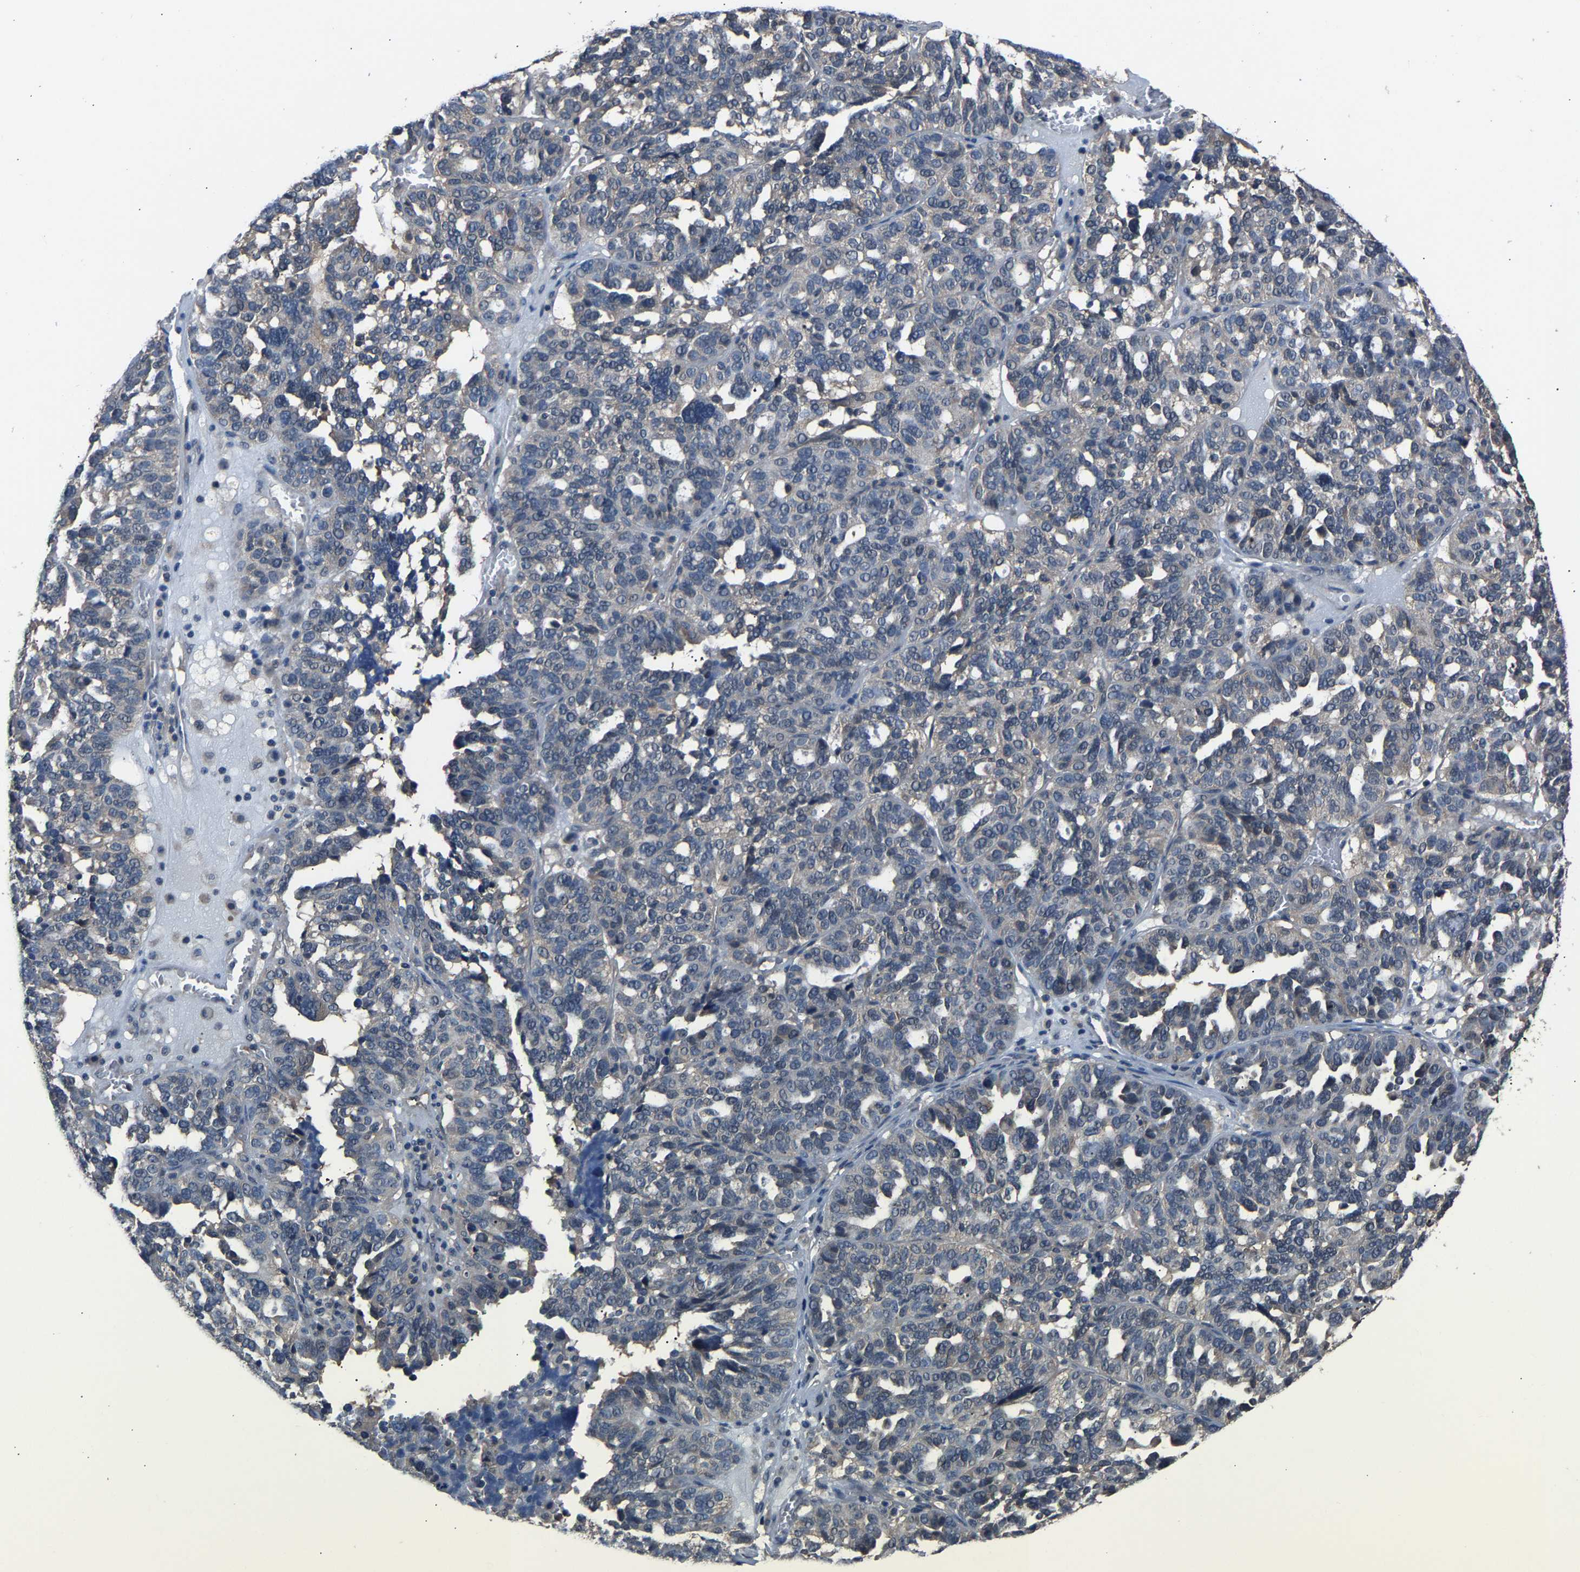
{"staining": {"intensity": "negative", "quantity": "none", "location": "none"}, "tissue": "ovarian cancer", "cell_type": "Tumor cells", "image_type": "cancer", "snomed": [{"axis": "morphology", "description": "Cystadenocarcinoma, serous, NOS"}, {"axis": "topography", "description": "Ovary"}], "caption": "High power microscopy micrograph of an immunohistochemistry photomicrograph of ovarian cancer, revealing no significant staining in tumor cells. (DAB immunohistochemistry (IHC) with hematoxylin counter stain).", "gene": "ABCC9", "patient": {"sex": "female", "age": 59}}